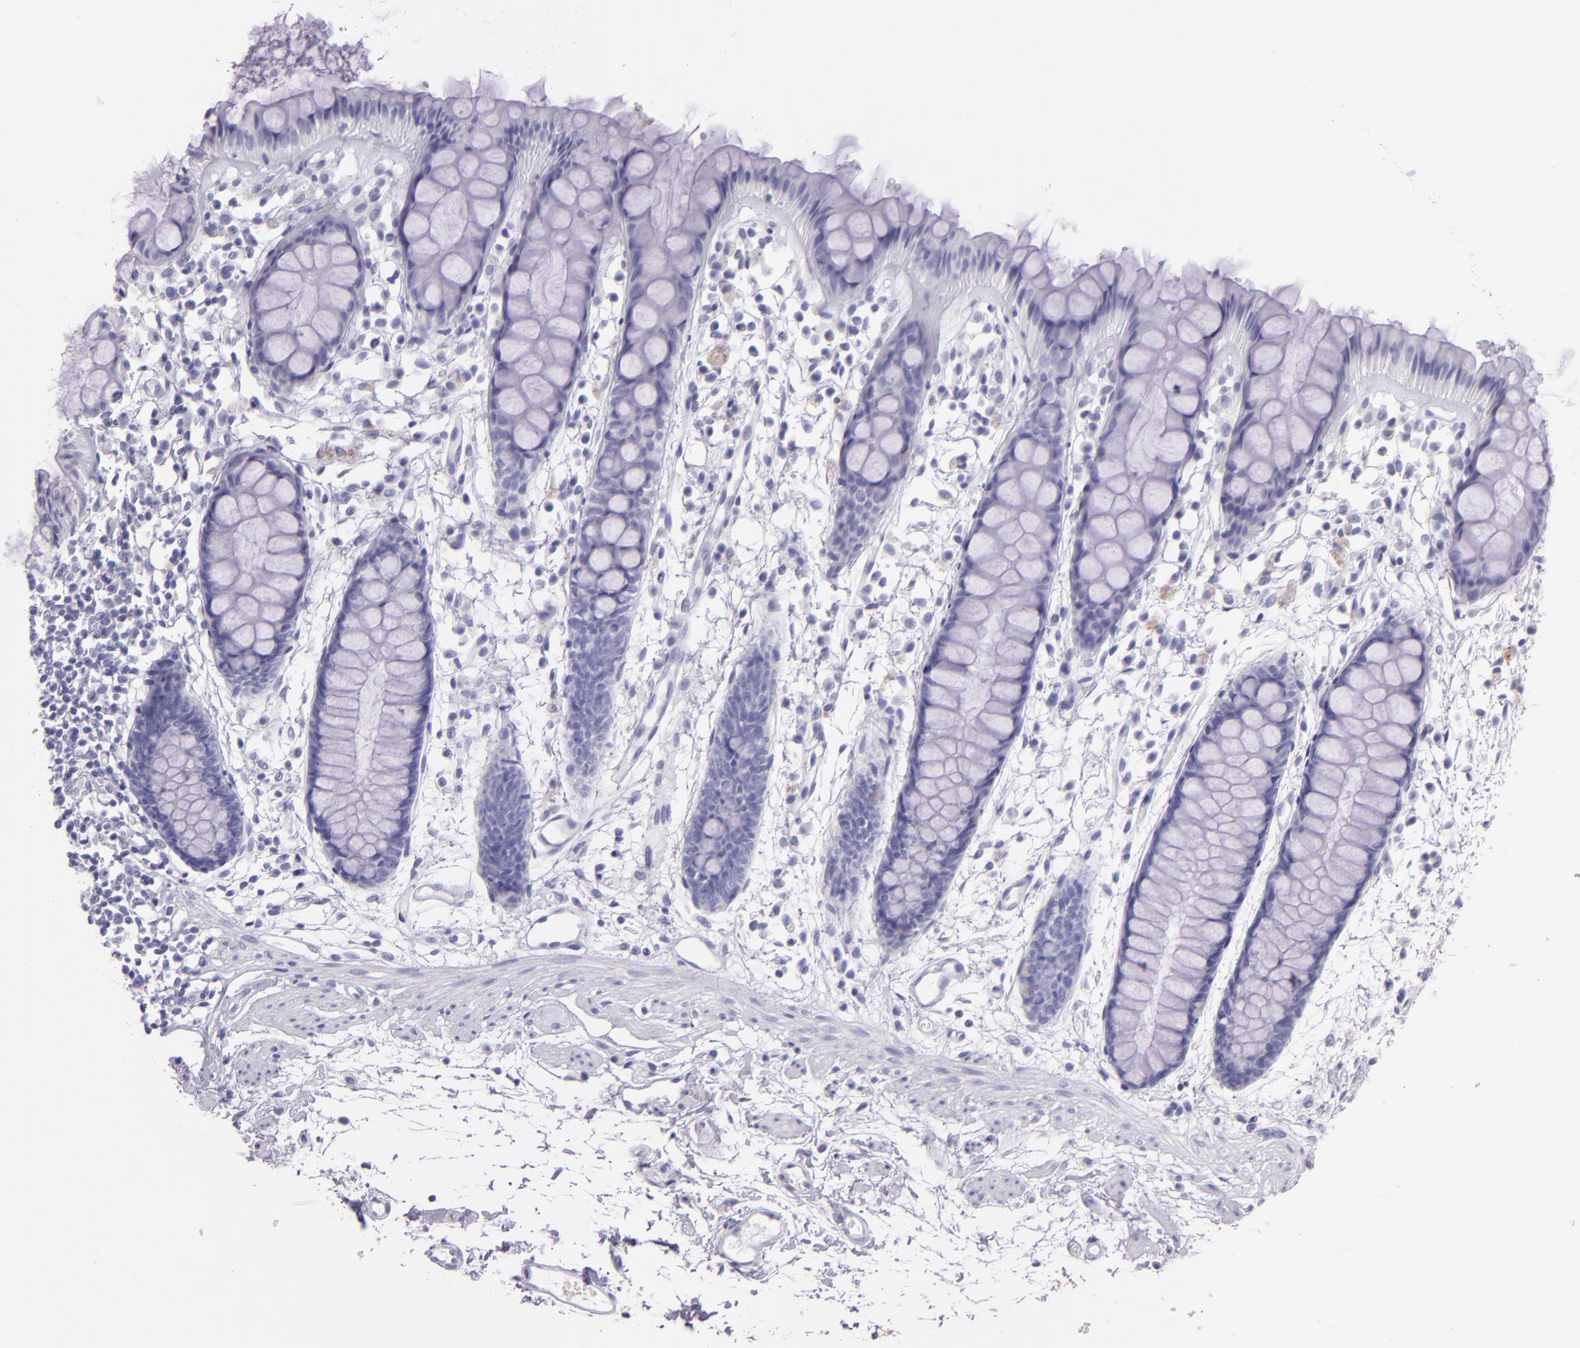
{"staining": {"intensity": "negative", "quantity": "none", "location": "none"}, "tissue": "rectum", "cell_type": "Glandular cells", "image_type": "normal", "snomed": [{"axis": "morphology", "description": "Normal tissue, NOS"}, {"axis": "topography", "description": "Rectum"}], "caption": "Immunohistochemistry histopathology image of normal rectum: rectum stained with DAB exhibits no significant protein positivity in glandular cells.", "gene": "MUC5AC", "patient": {"sex": "female", "age": 66}}